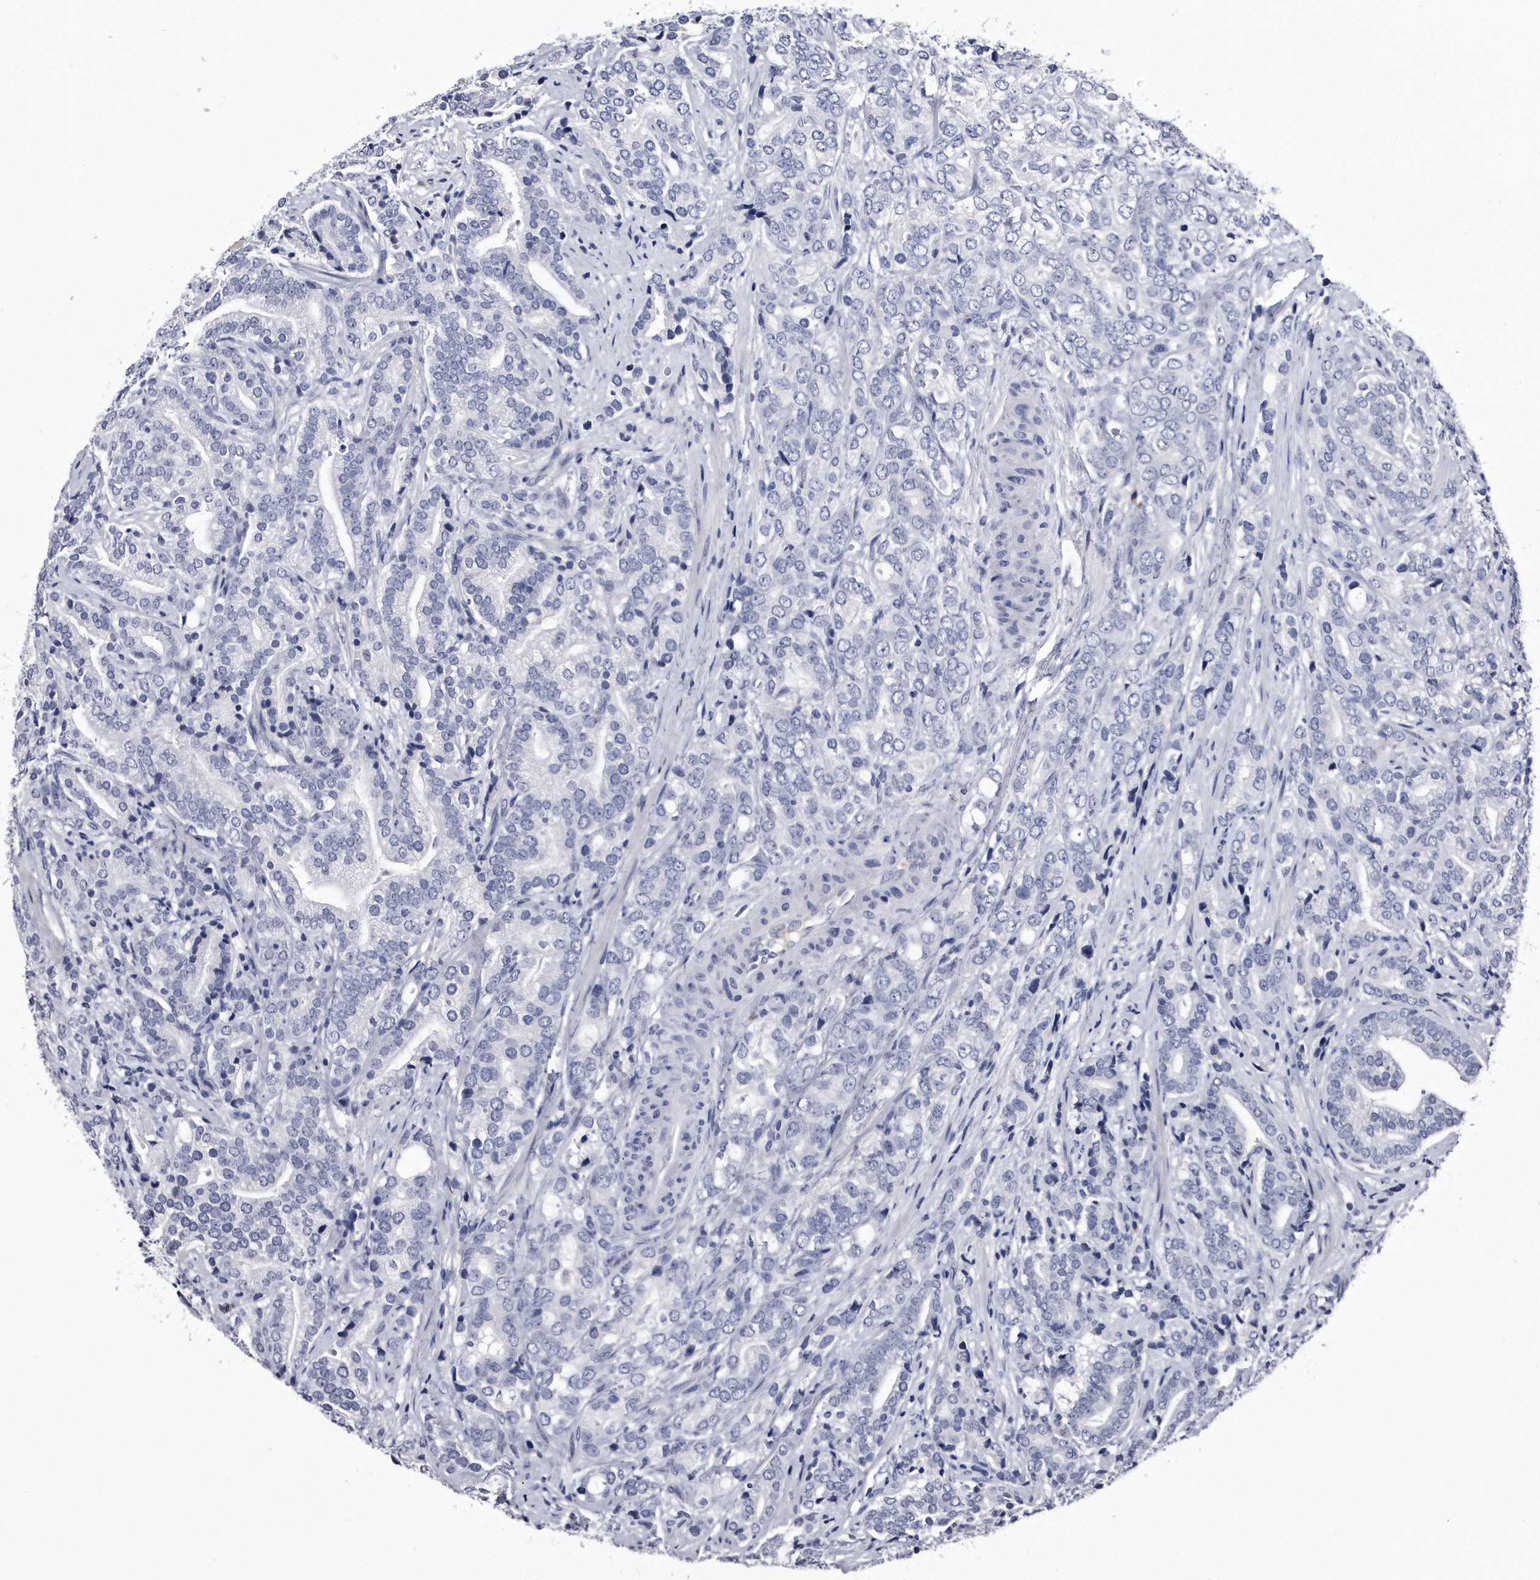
{"staining": {"intensity": "negative", "quantity": "none", "location": "none"}, "tissue": "prostate cancer", "cell_type": "Tumor cells", "image_type": "cancer", "snomed": [{"axis": "morphology", "description": "Adenocarcinoma, High grade"}, {"axis": "topography", "description": "Prostate"}], "caption": "High magnification brightfield microscopy of prostate high-grade adenocarcinoma stained with DAB (brown) and counterstained with hematoxylin (blue): tumor cells show no significant staining. (DAB (3,3'-diaminobenzidine) immunohistochemistry (IHC) with hematoxylin counter stain).", "gene": "KCTD8", "patient": {"sex": "male", "age": 57}}